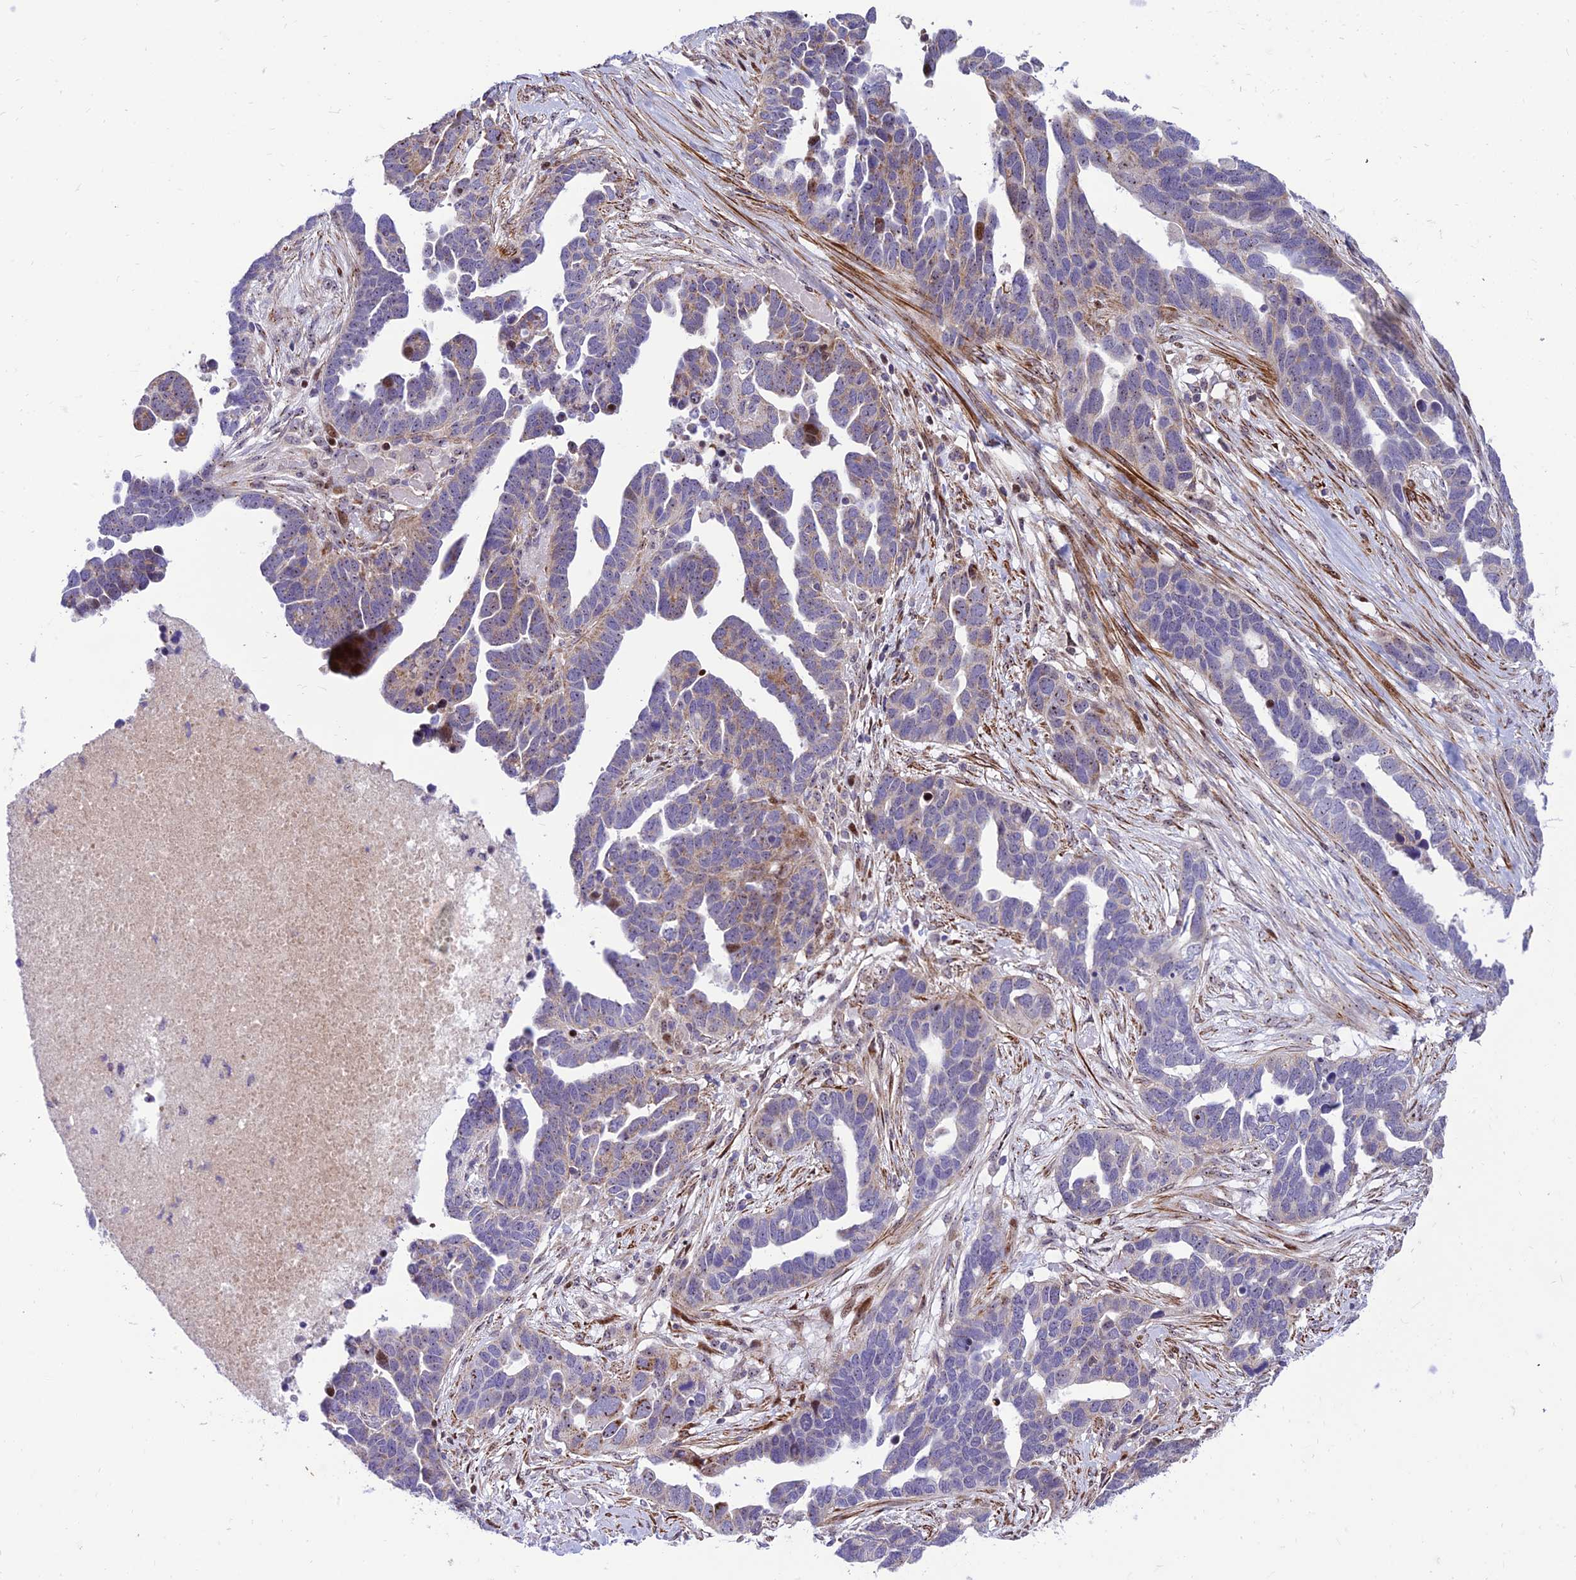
{"staining": {"intensity": "weak", "quantity": "<25%", "location": "cytoplasmic/membranous"}, "tissue": "ovarian cancer", "cell_type": "Tumor cells", "image_type": "cancer", "snomed": [{"axis": "morphology", "description": "Cystadenocarcinoma, serous, NOS"}, {"axis": "topography", "description": "Ovary"}], "caption": "Tumor cells show no significant staining in ovarian cancer (serous cystadenocarcinoma).", "gene": "KBTBD7", "patient": {"sex": "female", "age": 54}}